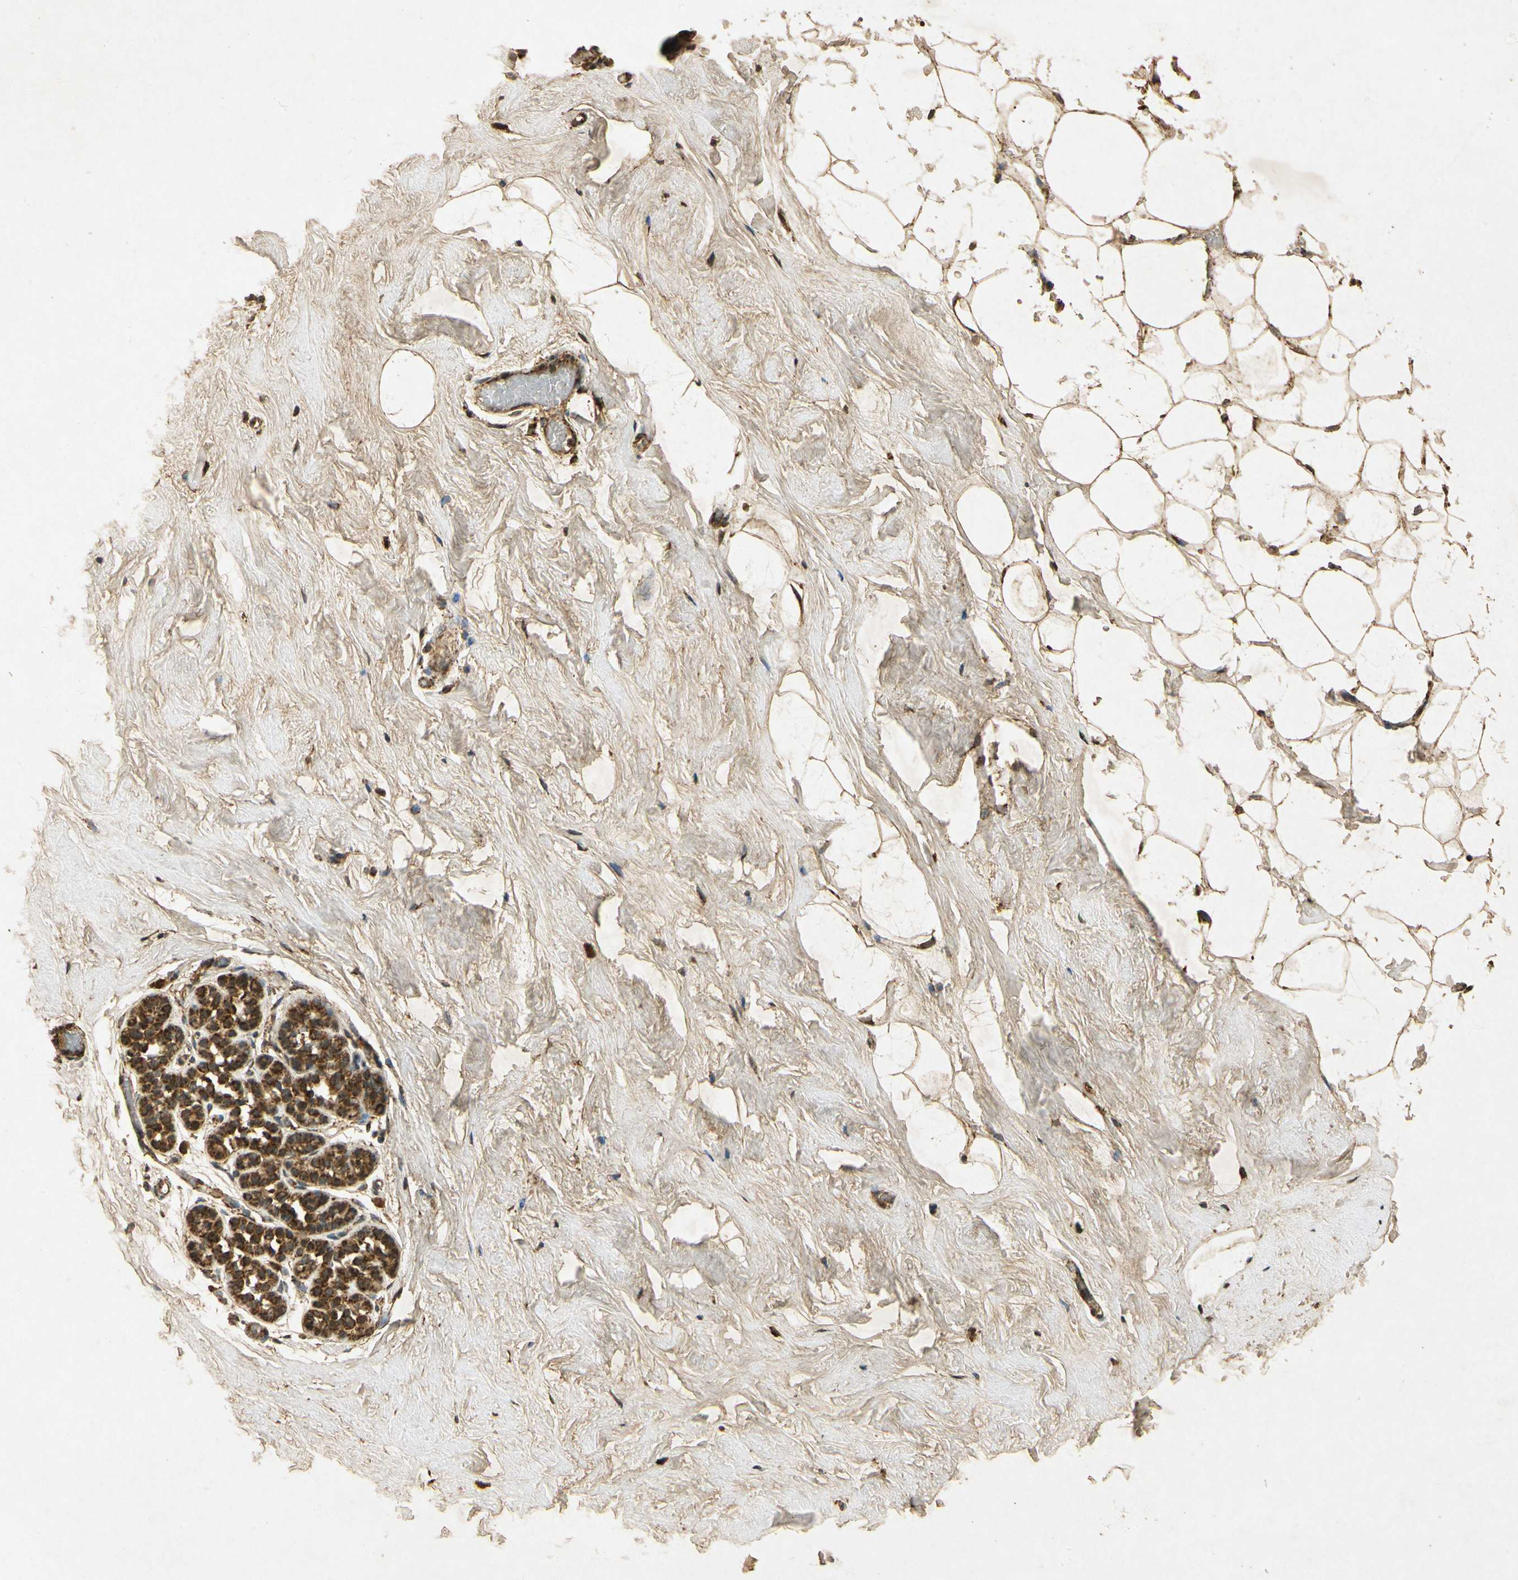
{"staining": {"intensity": "moderate", "quantity": ">75%", "location": "cytoplasmic/membranous"}, "tissue": "breast", "cell_type": "Adipocytes", "image_type": "normal", "snomed": [{"axis": "morphology", "description": "Normal tissue, NOS"}, {"axis": "topography", "description": "Breast"}], "caption": "Unremarkable breast was stained to show a protein in brown. There is medium levels of moderate cytoplasmic/membranous staining in about >75% of adipocytes. (DAB (3,3'-diaminobenzidine) = brown stain, brightfield microscopy at high magnification).", "gene": "PRDX3", "patient": {"sex": "female", "age": 75}}